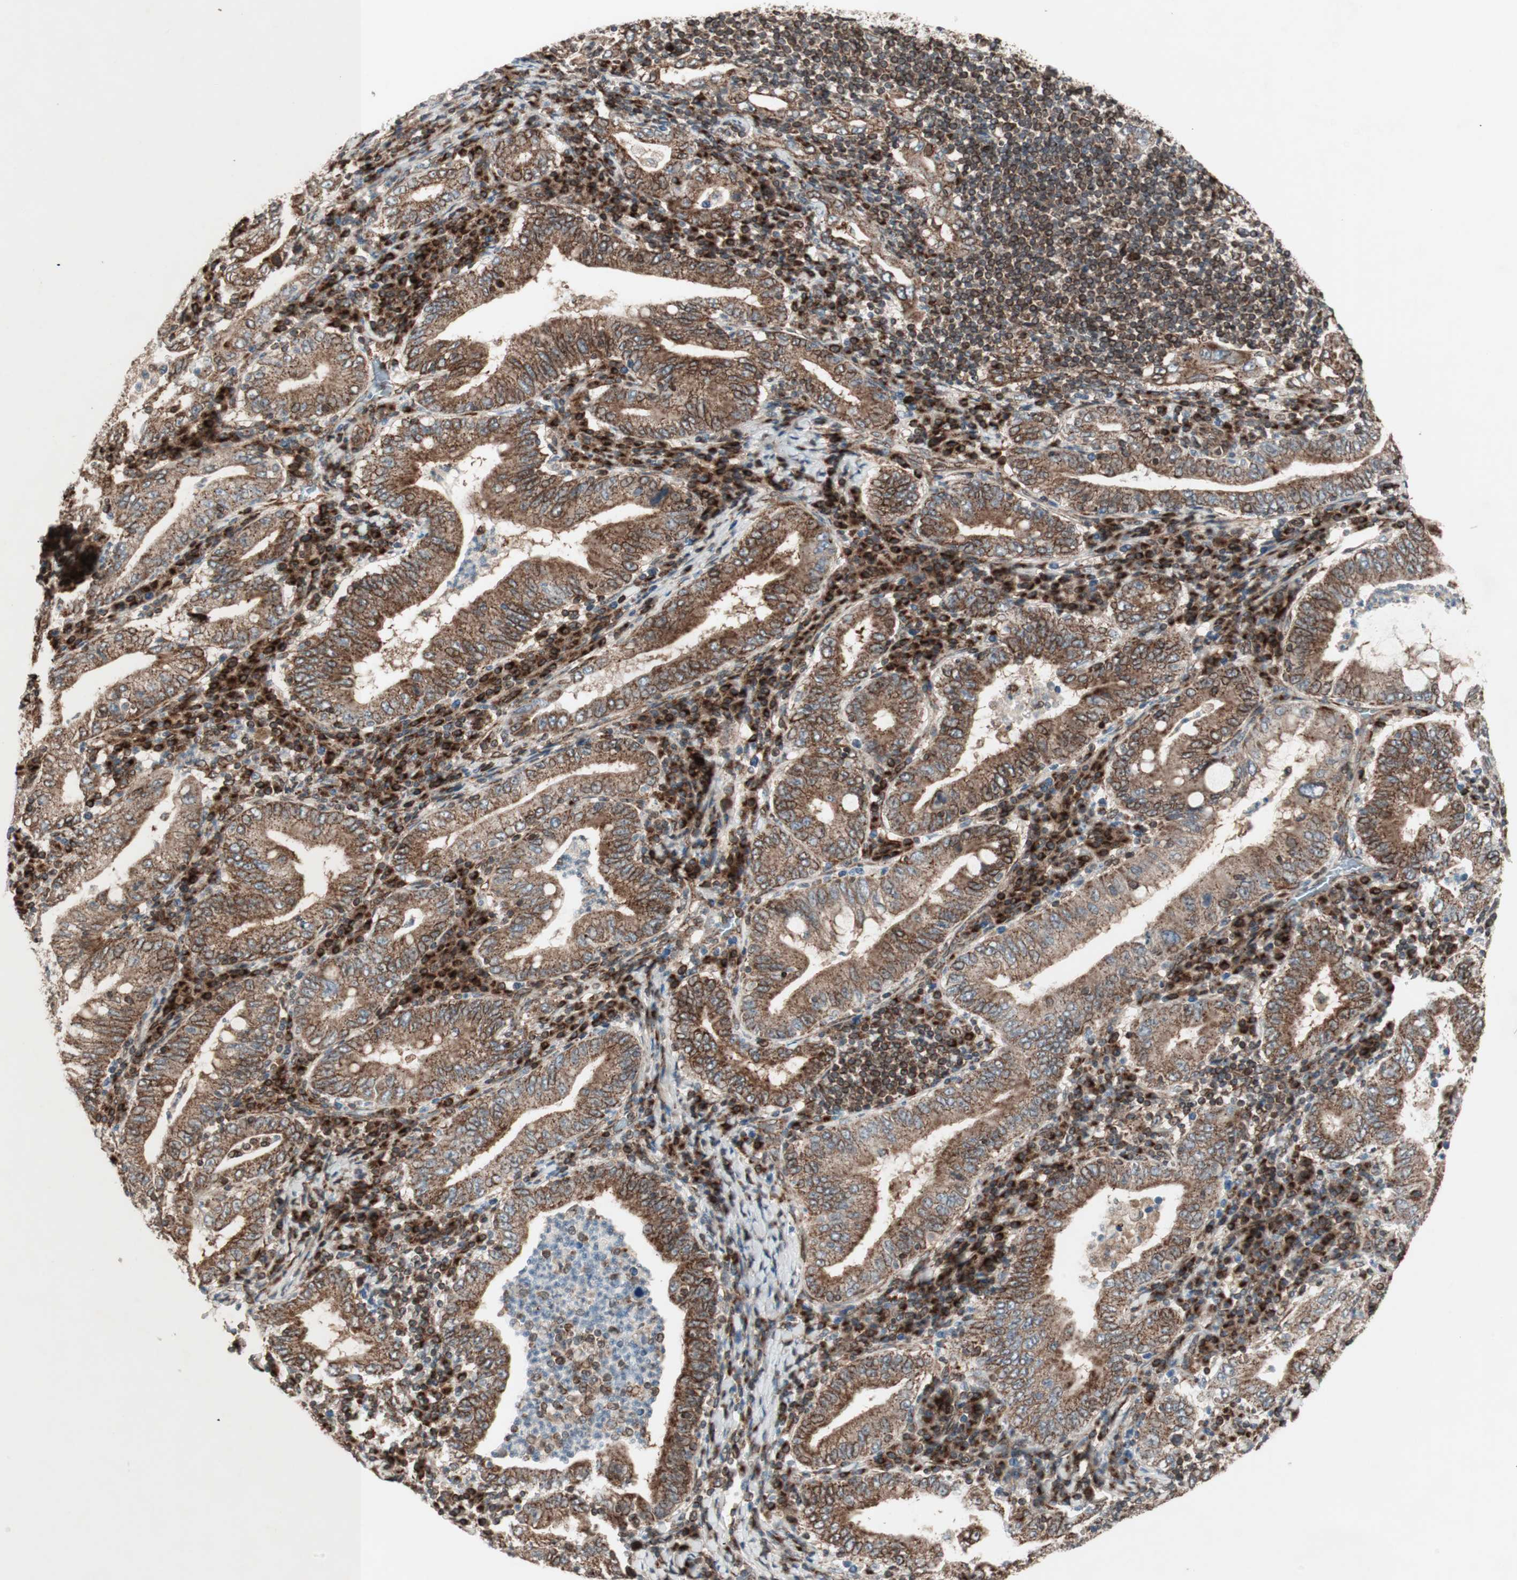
{"staining": {"intensity": "strong", "quantity": ">75%", "location": "cytoplasmic/membranous,nuclear"}, "tissue": "stomach cancer", "cell_type": "Tumor cells", "image_type": "cancer", "snomed": [{"axis": "morphology", "description": "Normal tissue, NOS"}, {"axis": "morphology", "description": "Adenocarcinoma, NOS"}, {"axis": "topography", "description": "Esophagus"}, {"axis": "topography", "description": "Stomach, upper"}, {"axis": "topography", "description": "Peripheral nerve tissue"}], "caption": "A brown stain highlights strong cytoplasmic/membranous and nuclear positivity of a protein in human stomach adenocarcinoma tumor cells.", "gene": "NUP62", "patient": {"sex": "male", "age": 62}}